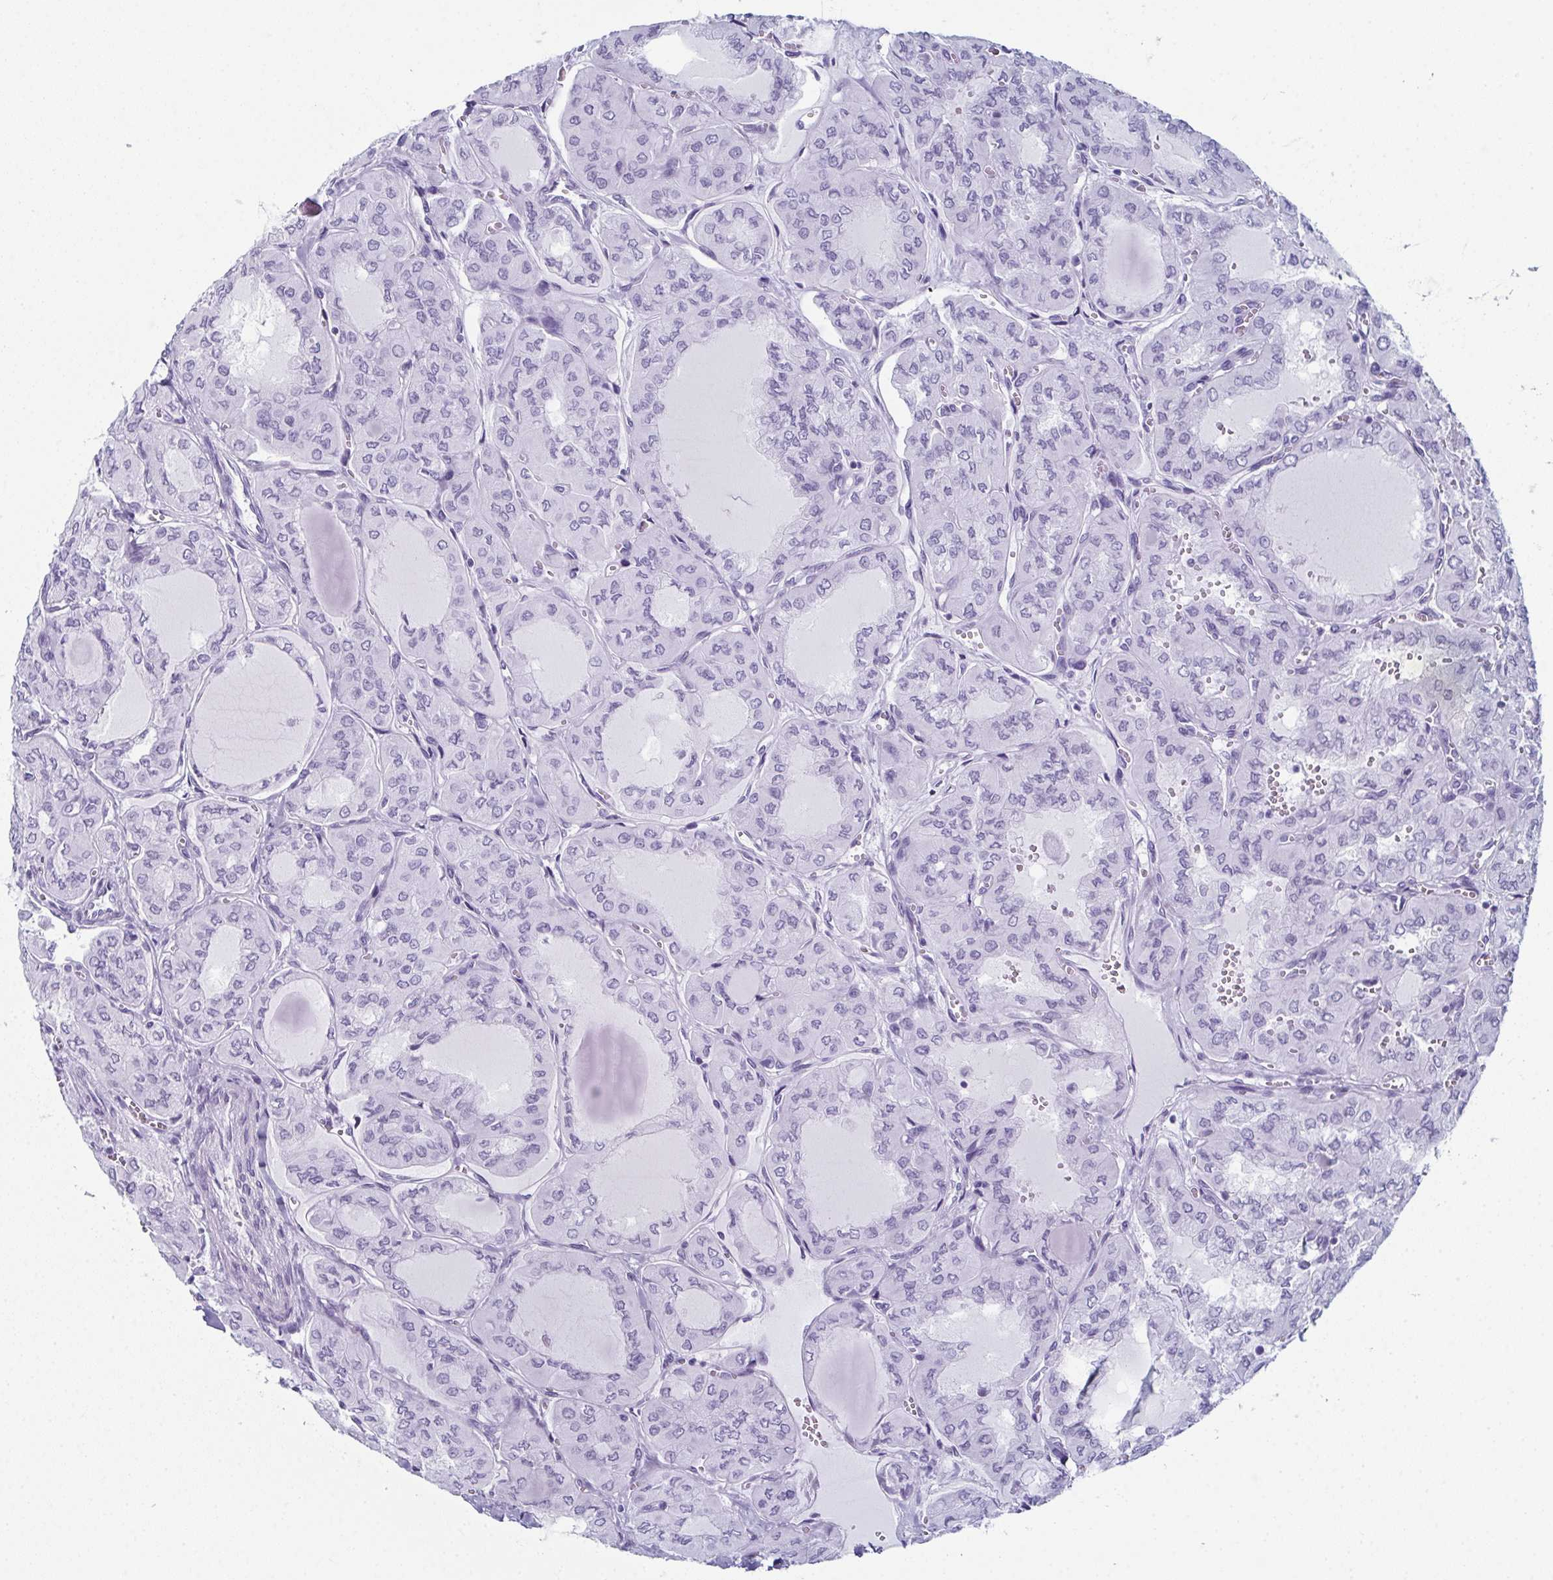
{"staining": {"intensity": "negative", "quantity": "none", "location": "none"}, "tissue": "thyroid cancer", "cell_type": "Tumor cells", "image_type": "cancer", "snomed": [{"axis": "morphology", "description": "Papillary adenocarcinoma, NOS"}, {"axis": "topography", "description": "Thyroid gland"}], "caption": "An image of human thyroid papillary adenocarcinoma is negative for staining in tumor cells.", "gene": "ENKUR", "patient": {"sex": "male", "age": 20}}